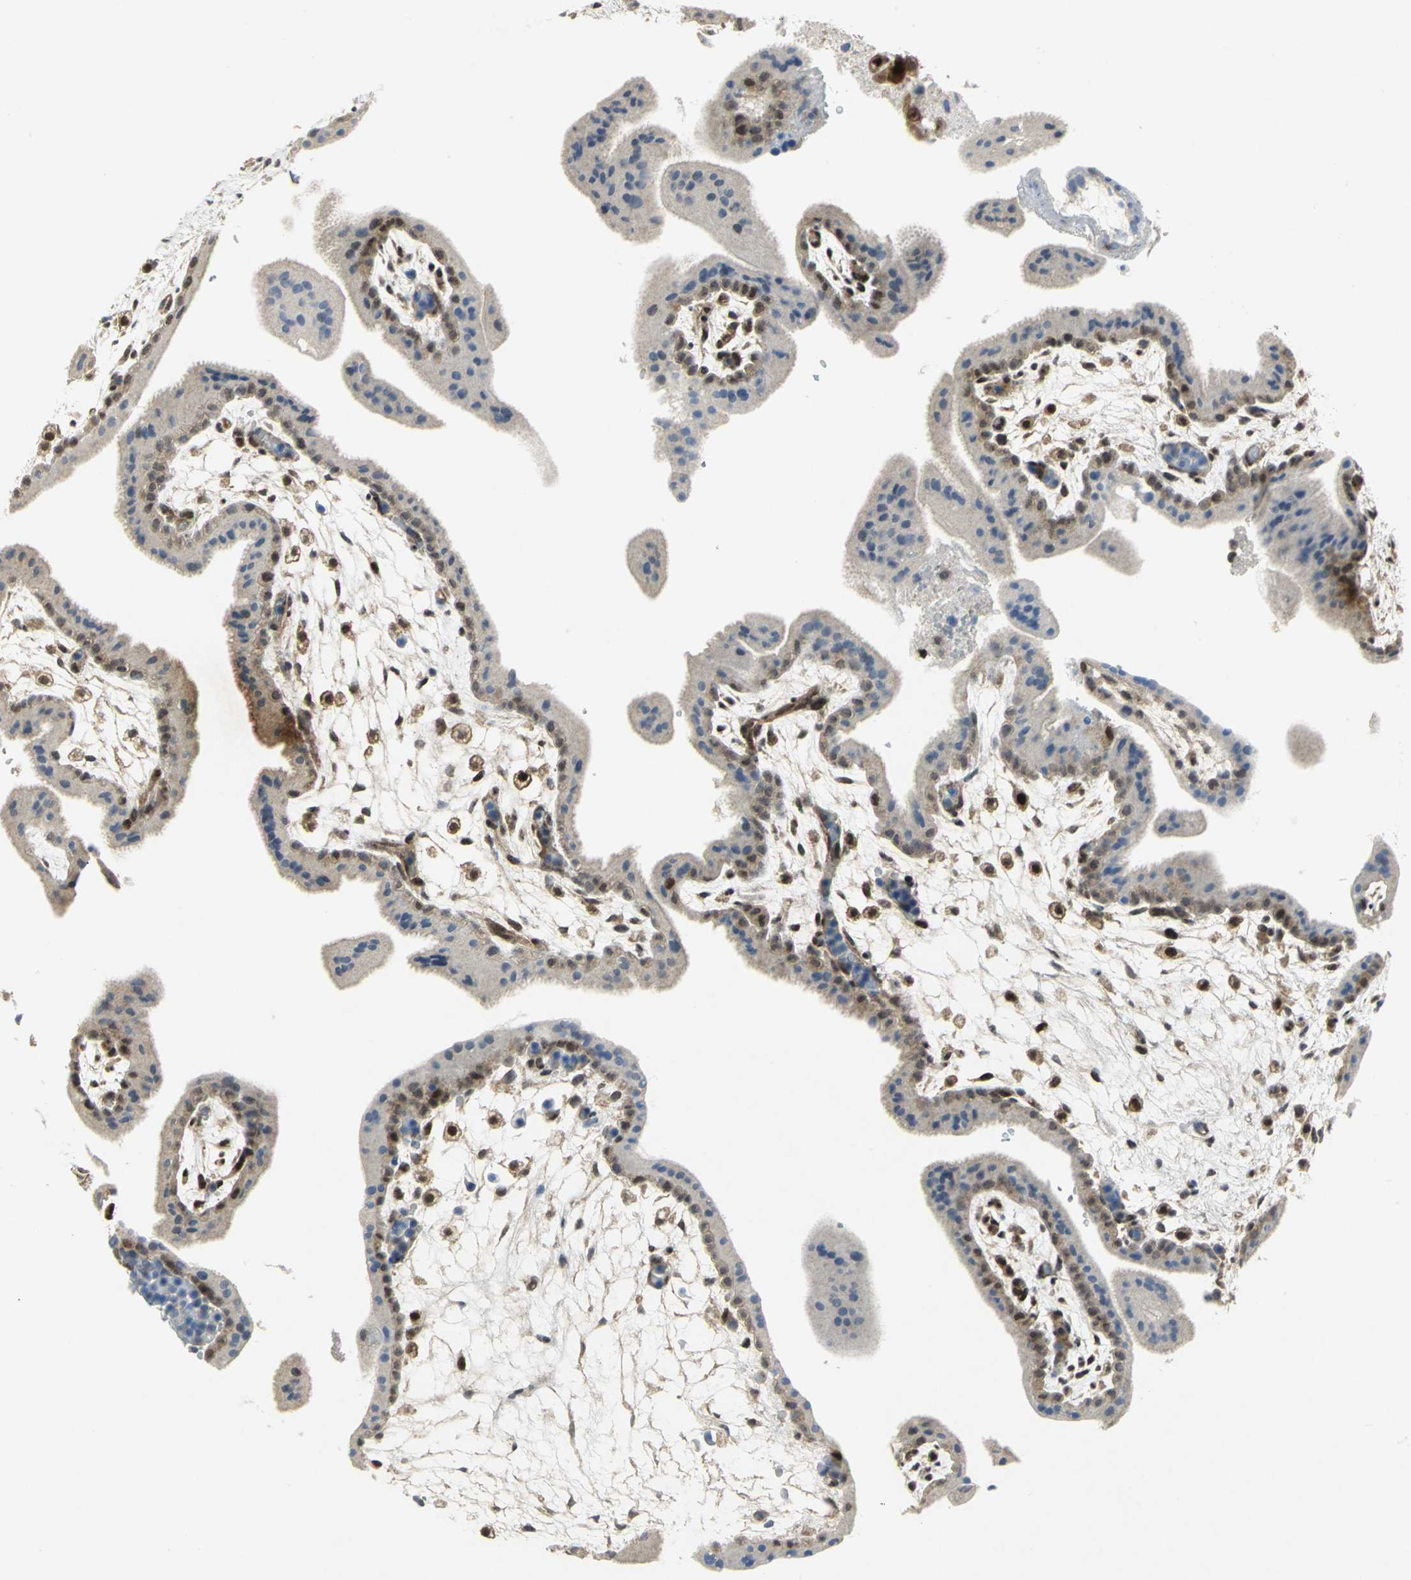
{"staining": {"intensity": "moderate", "quantity": ">75%", "location": "nuclear"}, "tissue": "placenta", "cell_type": "Decidual cells", "image_type": "normal", "snomed": [{"axis": "morphology", "description": "Normal tissue, NOS"}, {"axis": "topography", "description": "Placenta"}], "caption": "A medium amount of moderate nuclear positivity is identified in approximately >75% of decidual cells in normal placenta.", "gene": "PPIA", "patient": {"sex": "female", "age": 35}}